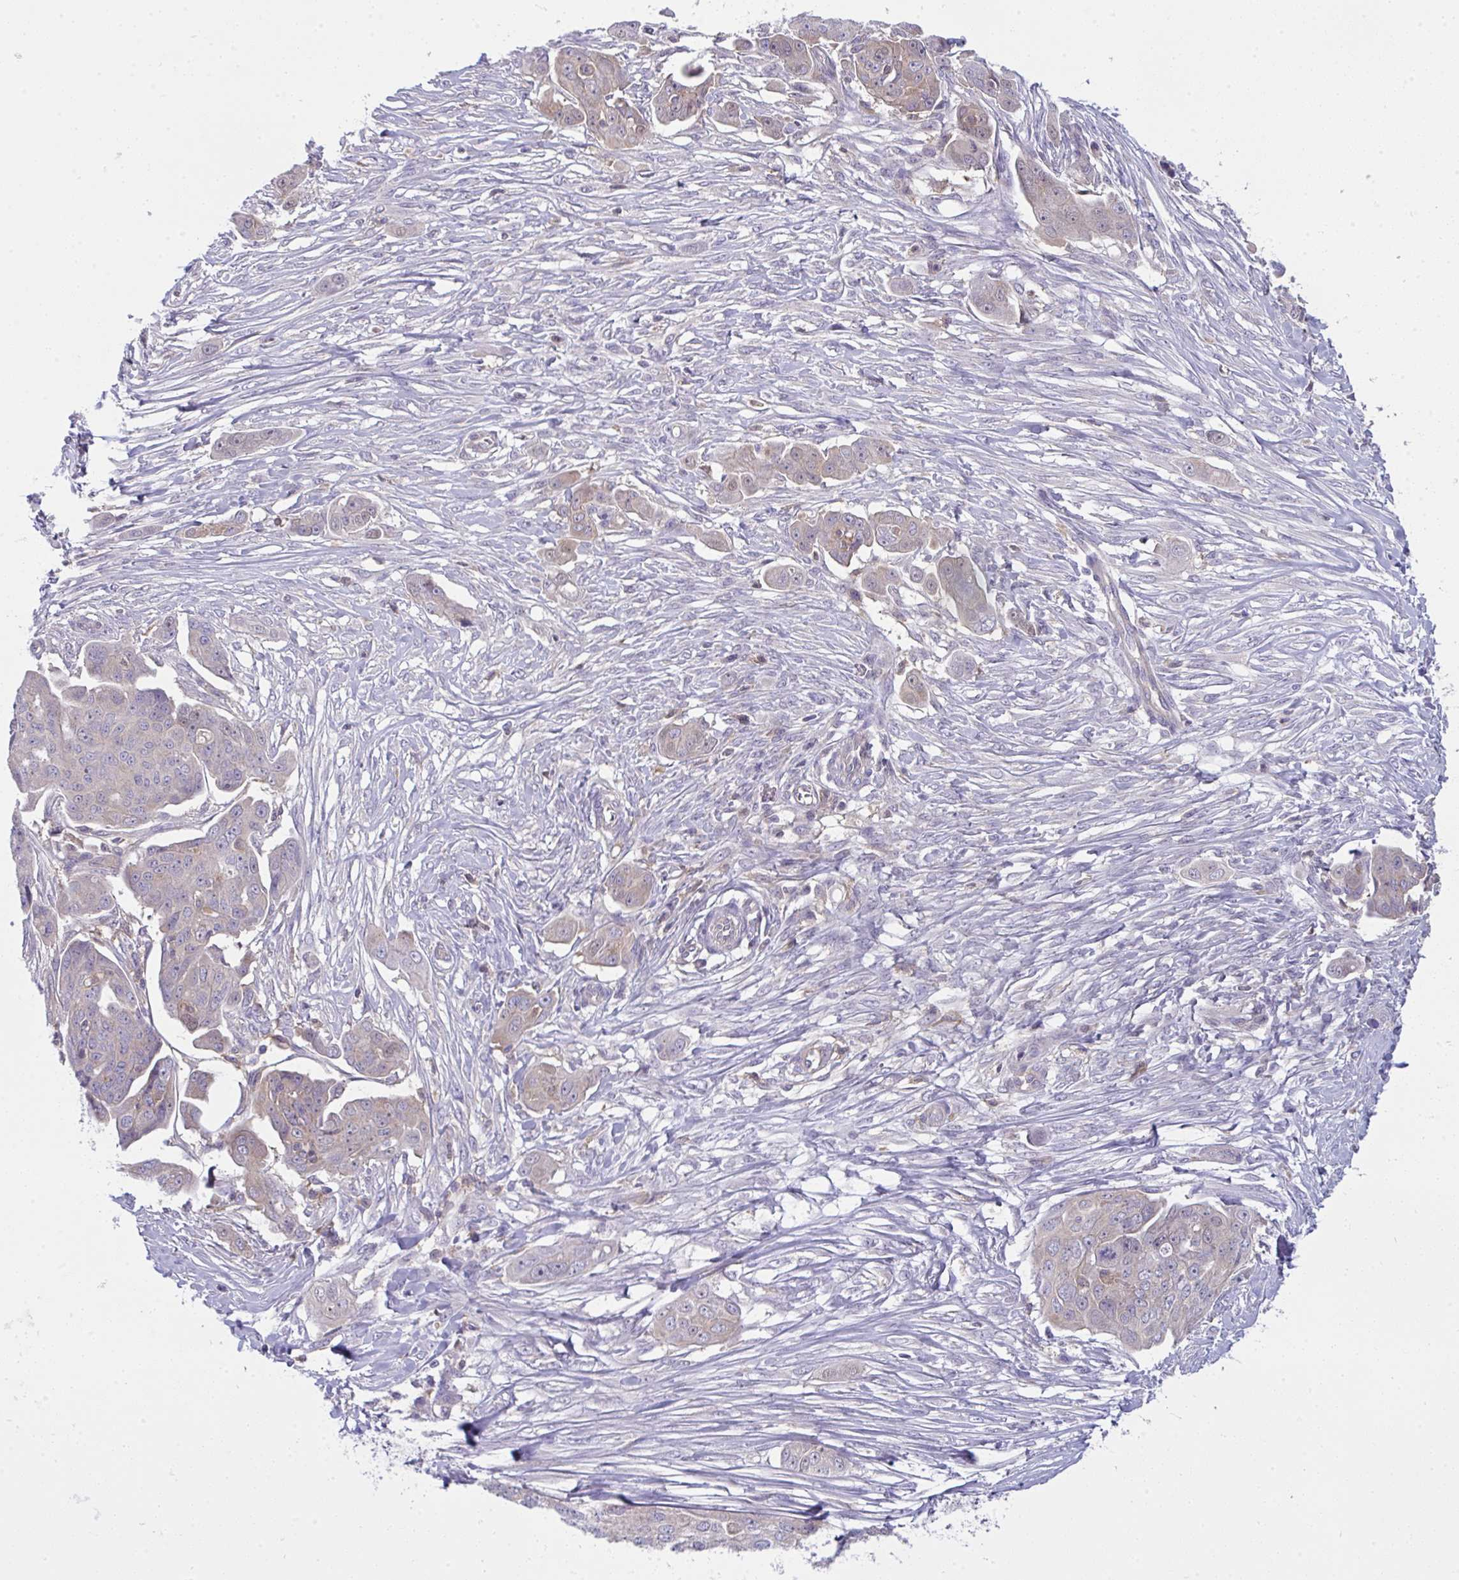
{"staining": {"intensity": "weak", "quantity": ">75%", "location": "cytoplasmic/membranous"}, "tissue": "ovarian cancer", "cell_type": "Tumor cells", "image_type": "cancer", "snomed": [{"axis": "morphology", "description": "Carcinoma, endometroid"}, {"axis": "topography", "description": "Ovary"}], "caption": "Immunohistochemistry (IHC) histopathology image of neoplastic tissue: human endometroid carcinoma (ovarian) stained using immunohistochemistry shows low levels of weak protein expression localized specifically in the cytoplasmic/membranous of tumor cells, appearing as a cytoplasmic/membranous brown color.", "gene": "ALDH16A1", "patient": {"sex": "female", "age": 70}}